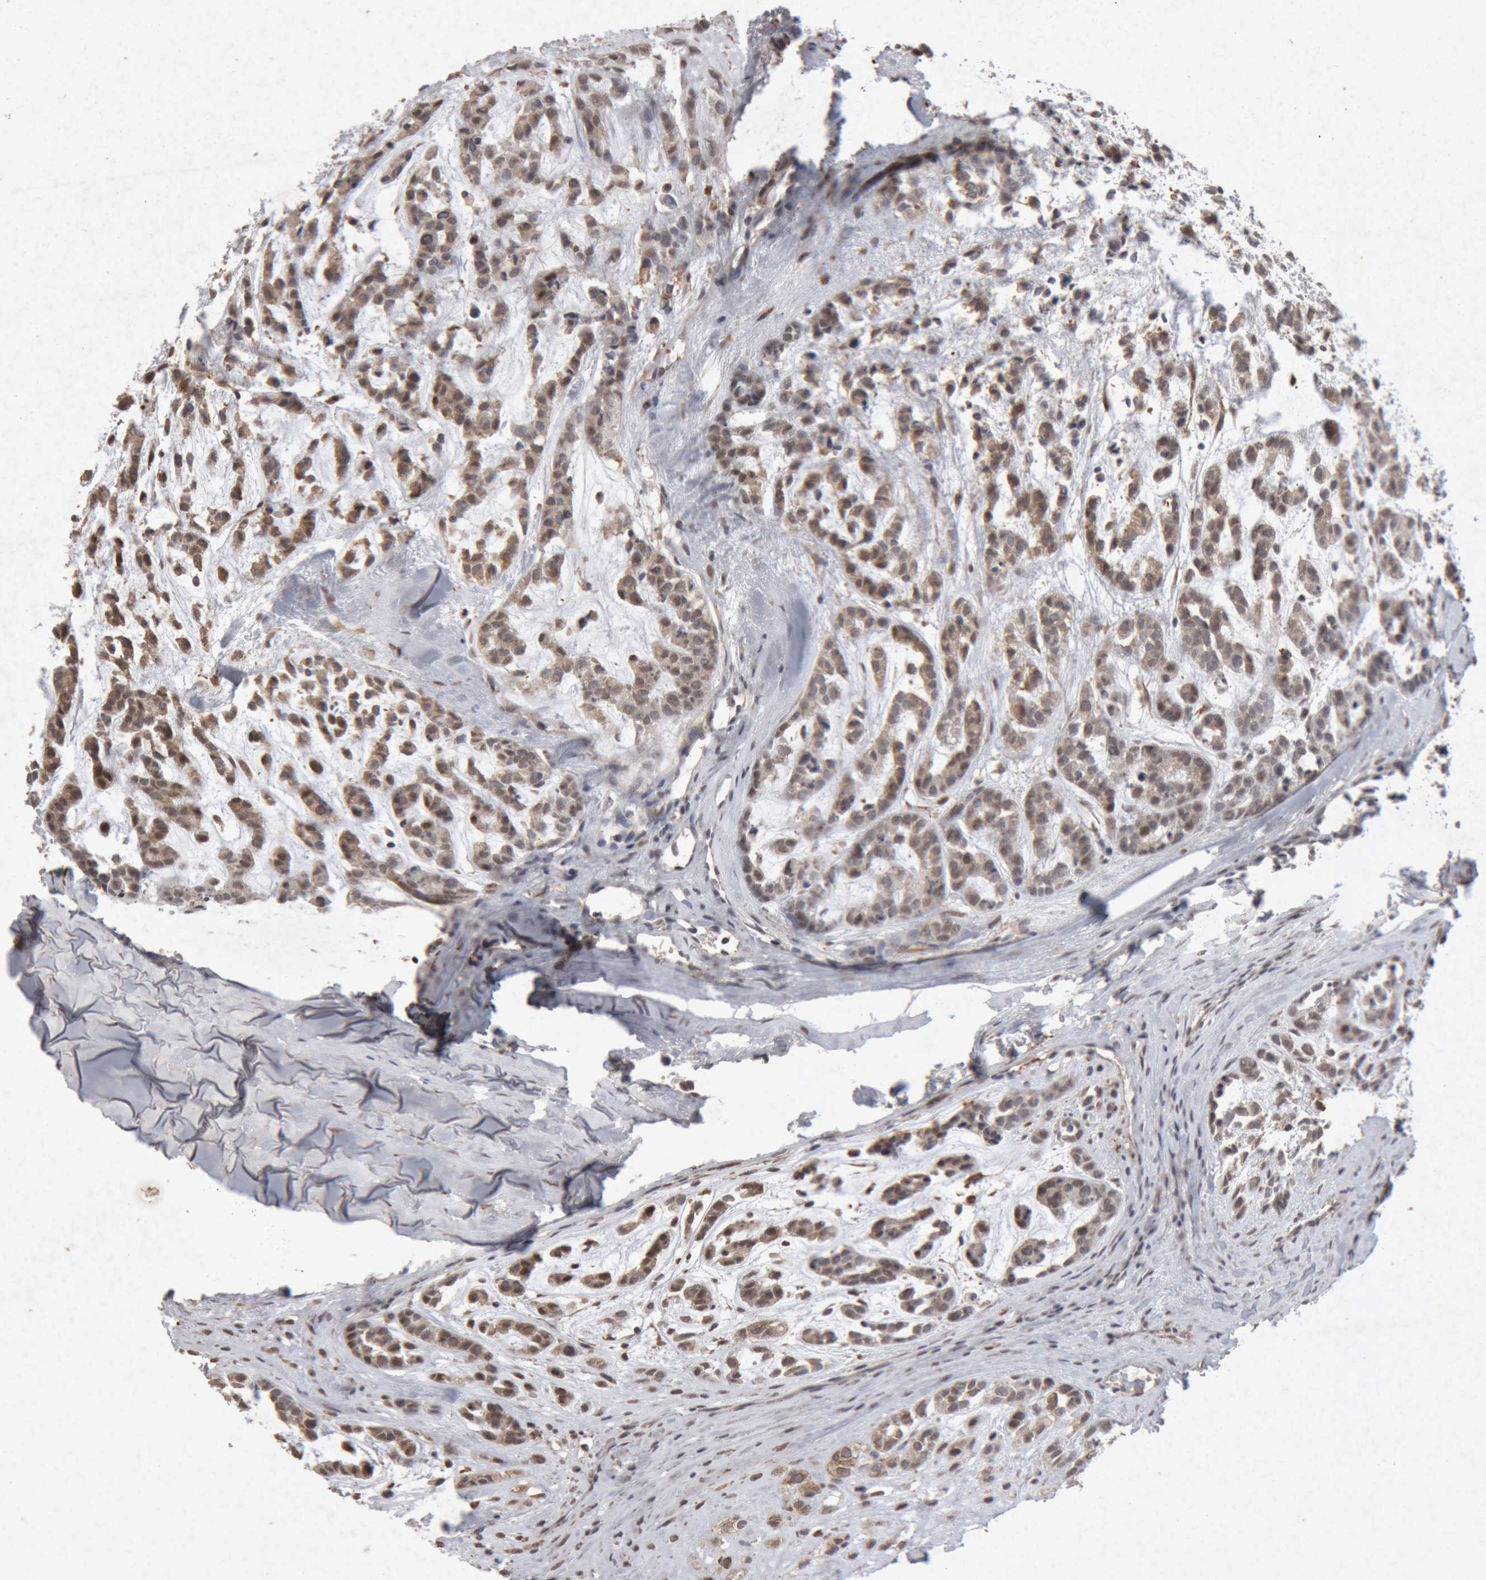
{"staining": {"intensity": "weak", "quantity": ">75%", "location": "cytoplasmic/membranous,nuclear"}, "tissue": "head and neck cancer", "cell_type": "Tumor cells", "image_type": "cancer", "snomed": [{"axis": "morphology", "description": "Adenocarcinoma, NOS"}, {"axis": "morphology", "description": "Adenoma, NOS"}, {"axis": "topography", "description": "Head-Neck"}], "caption": "Immunohistochemical staining of head and neck adenoma shows weak cytoplasmic/membranous and nuclear protein expression in approximately >75% of tumor cells.", "gene": "MEP1A", "patient": {"sex": "female", "age": 55}}